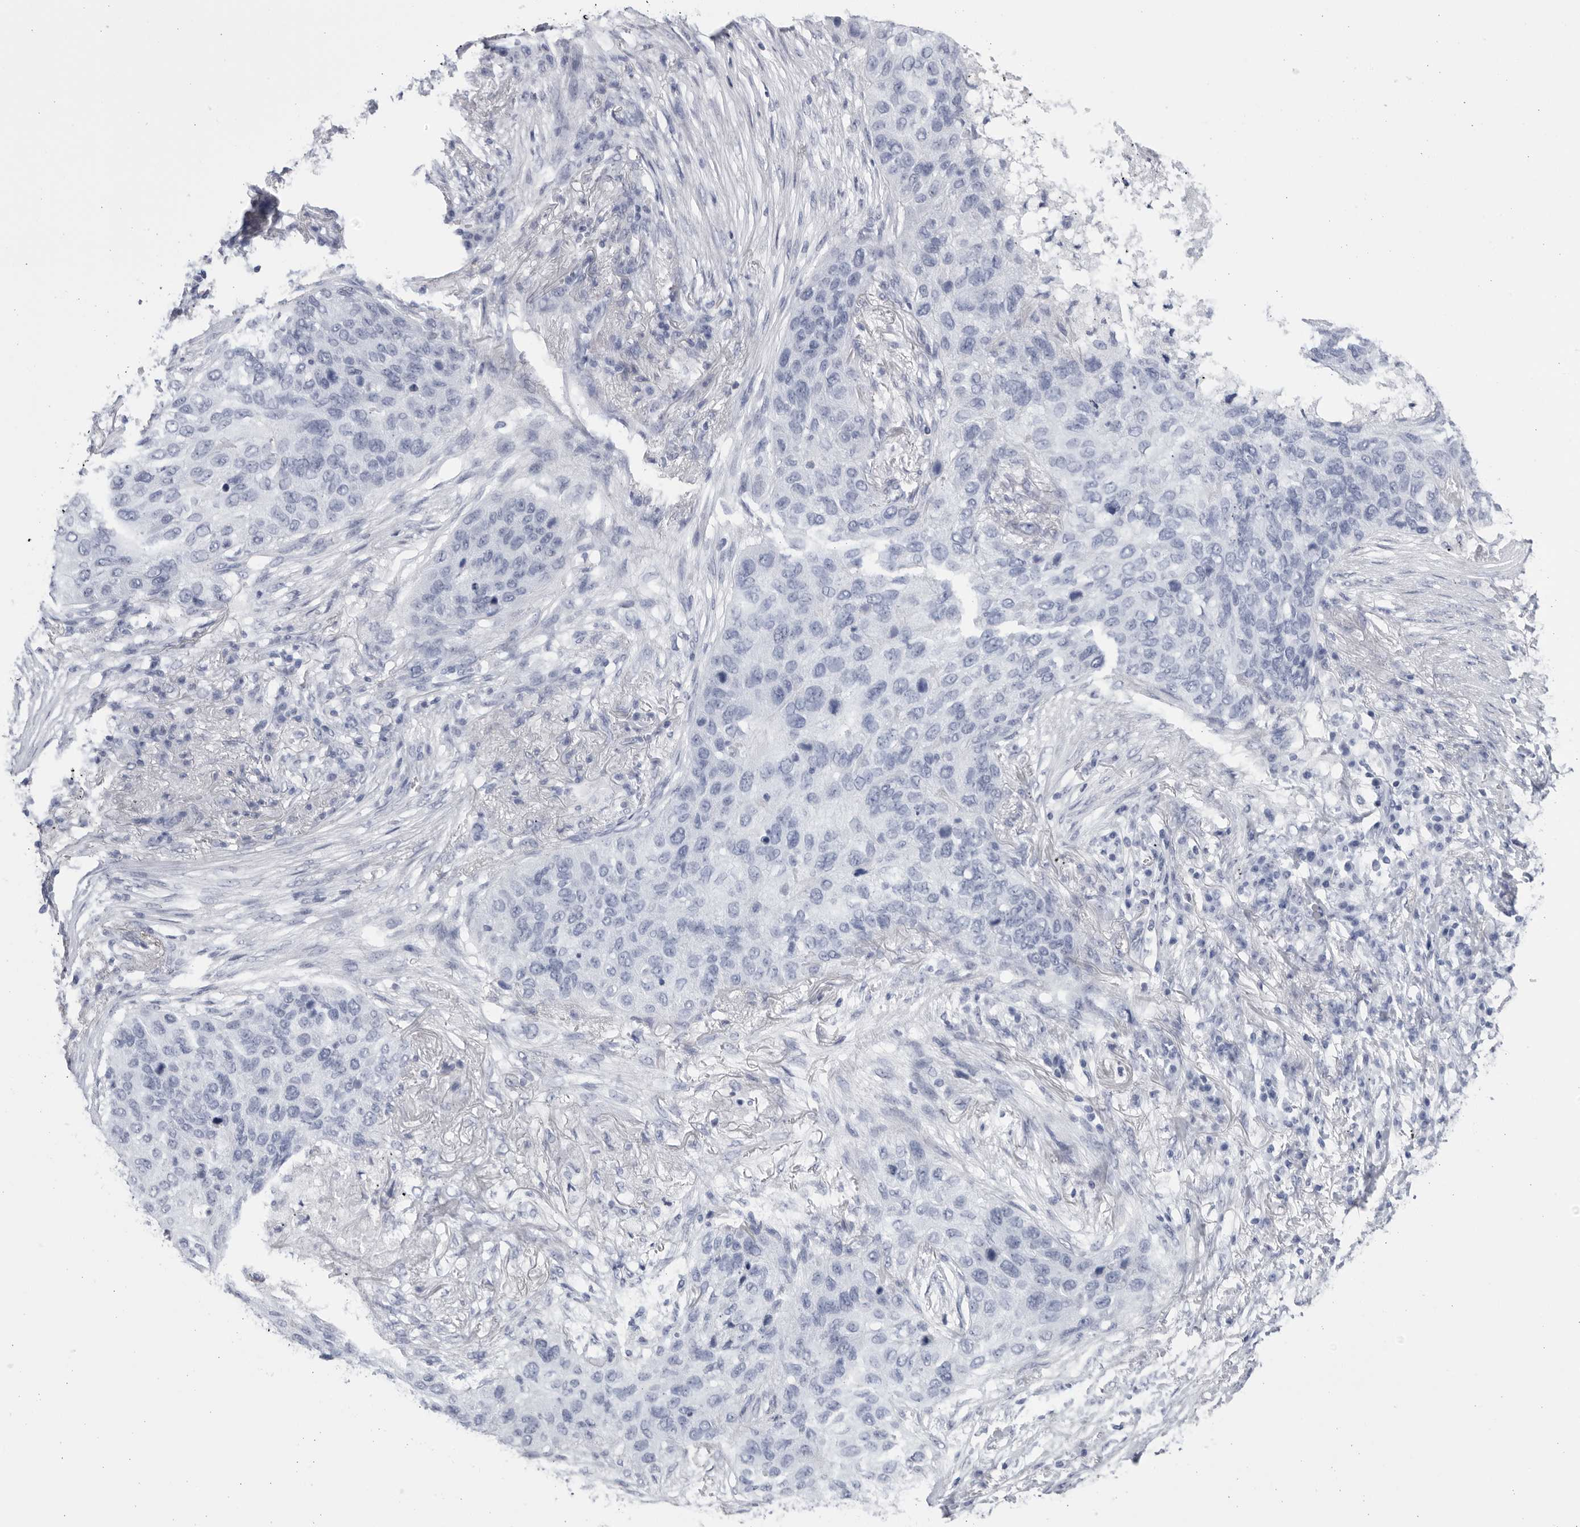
{"staining": {"intensity": "negative", "quantity": "none", "location": "none"}, "tissue": "lung cancer", "cell_type": "Tumor cells", "image_type": "cancer", "snomed": [{"axis": "morphology", "description": "Squamous cell carcinoma, NOS"}, {"axis": "topography", "description": "Lung"}], "caption": "Tumor cells are negative for brown protein staining in lung cancer (squamous cell carcinoma). Brightfield microscopy of immunohistochemistry stained with DAB (3,3'-diaminobenzidine) (brown) and hematoxylin (blue), captured at high magnification.", "gene": "CCDC181", "patient": {"sex": "female", "age": 63}}